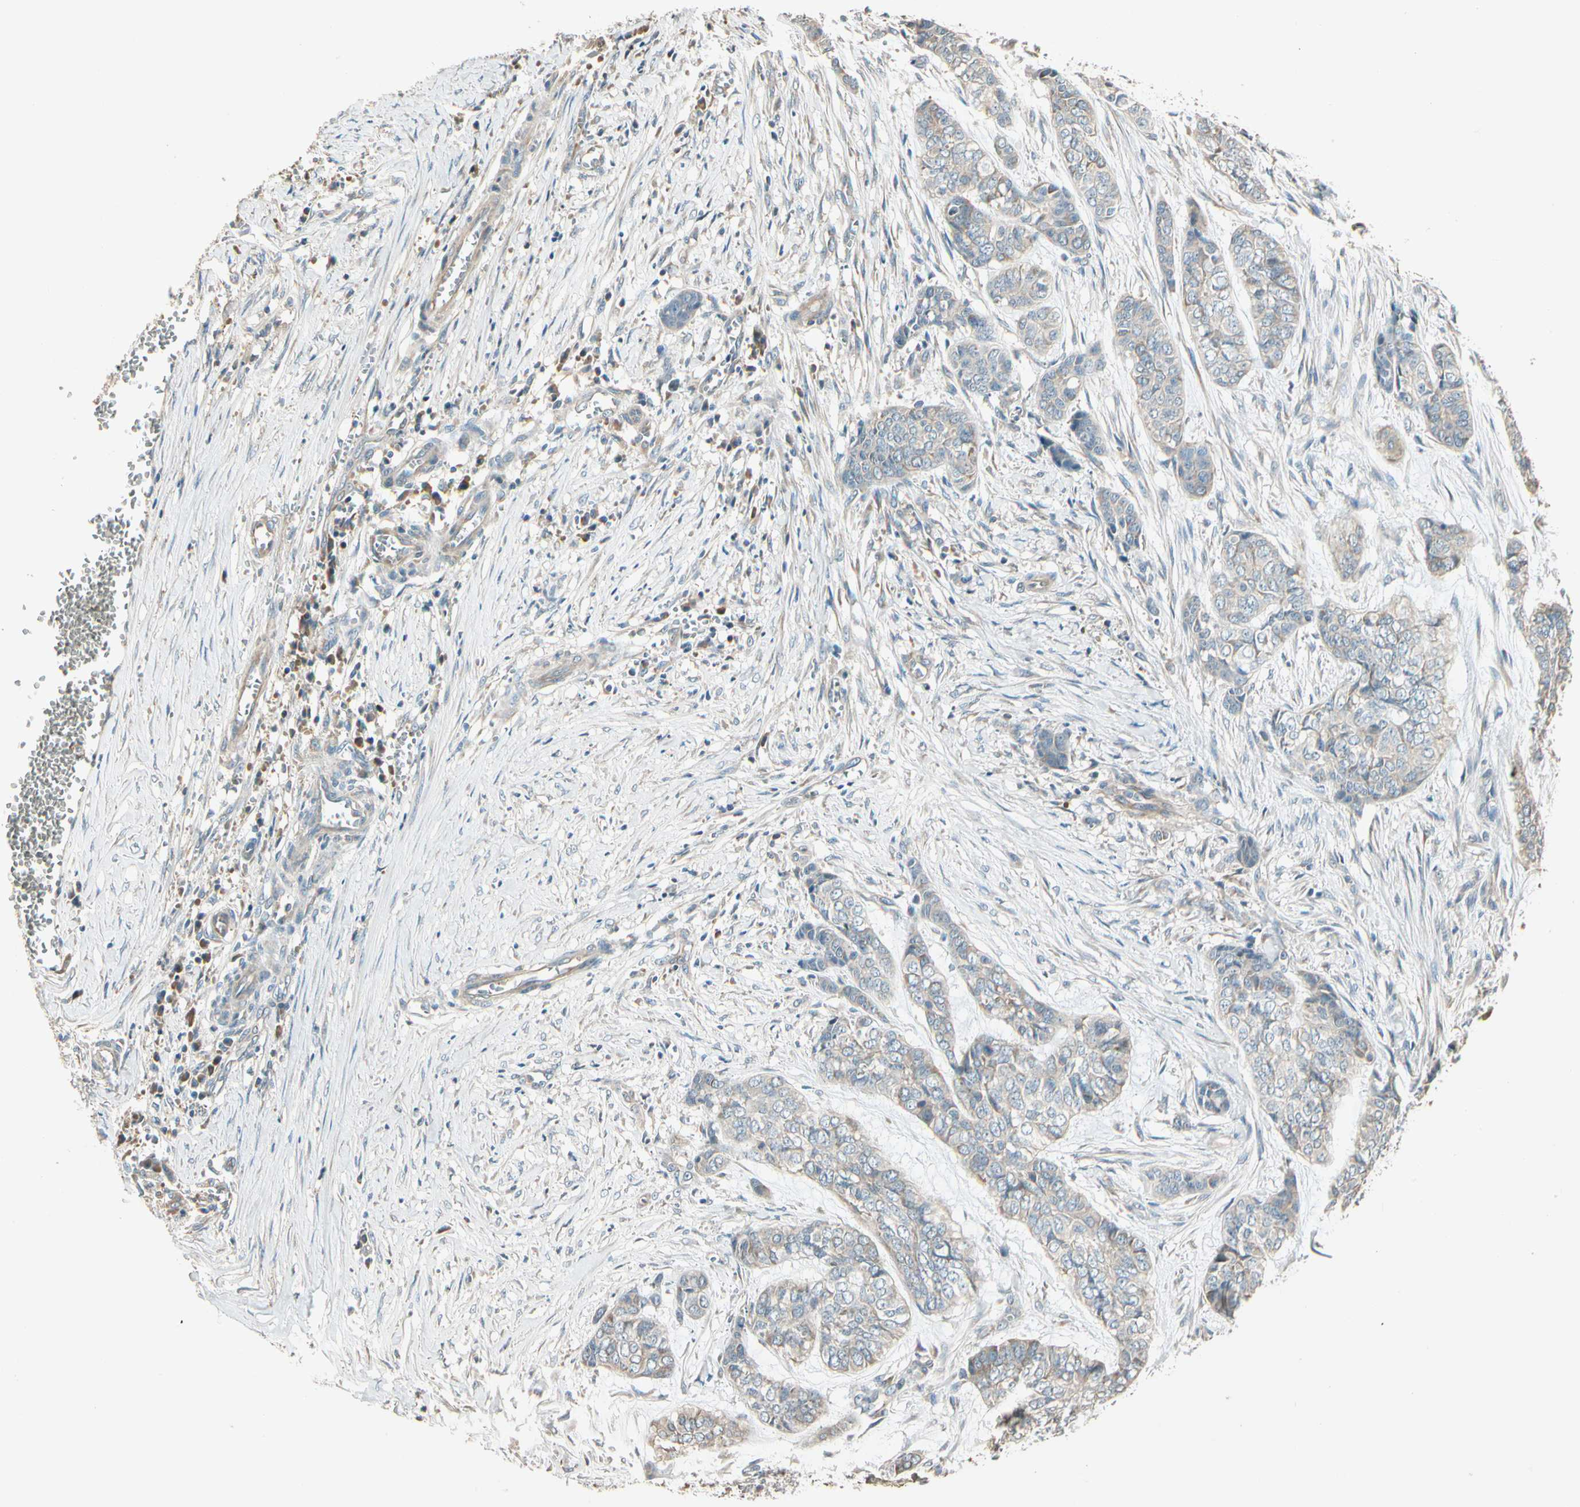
{"staining": {"intensity": "negative", "quantity": "none", "location": "none"}, "tissue": "skin cancer", "cell_type": "Tumor cells", "image_type": "cancer", "snomed": [{"axis": "morphology", "description": "Basal cell carcinoma"}, {"axis": "topography", "description": "Skin"}], "caption": "The photomicrograph shows no significant staining in tumor cells of skin basal cell carcinoma. (Immunohistochemistry (ihc), brightfield microscopy, high magnification).", "gene": "TNFRSF21", "patient": {"sex": "female", "age": 64}}